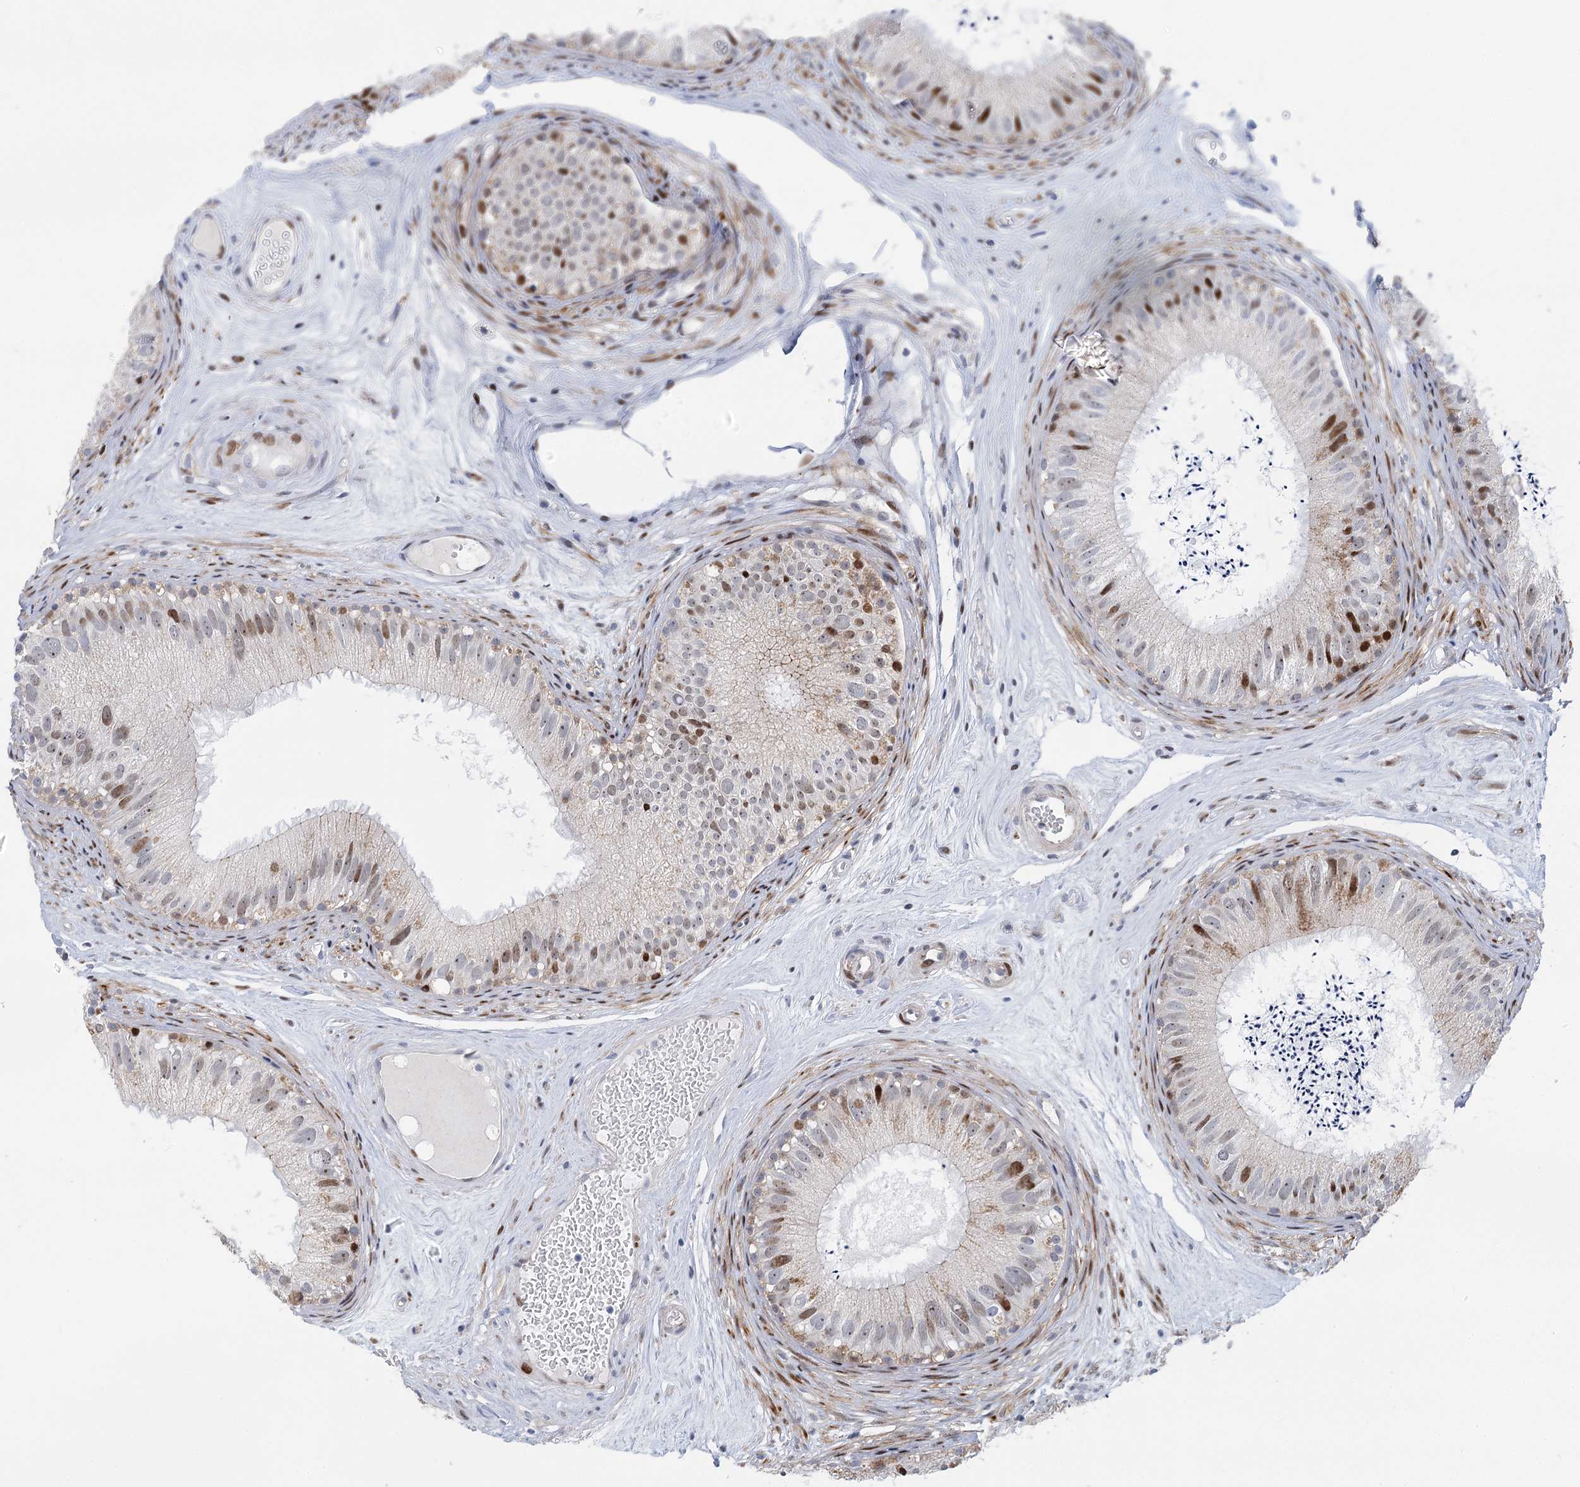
{"staining": {"intensity": "strong", "quantity": "<25%", "location": "nuclear"}, "tissue": "epididymis", "cell_type": "Glandular cells", "image_type": "normal", "snomed": [{"axis": "morphology", "description": "Normal tissue, NOS"}, {"axis": "topography", "description": "Epididymis"}], "caption": "IHC image of unremarkable epididymis stained for a protein (brown), which exhibits medium levels of strong nuclear expression in about <25% of glandular cells.", "gene": "CAMTA1", "patient": {"sex": "male", "age": 77}}